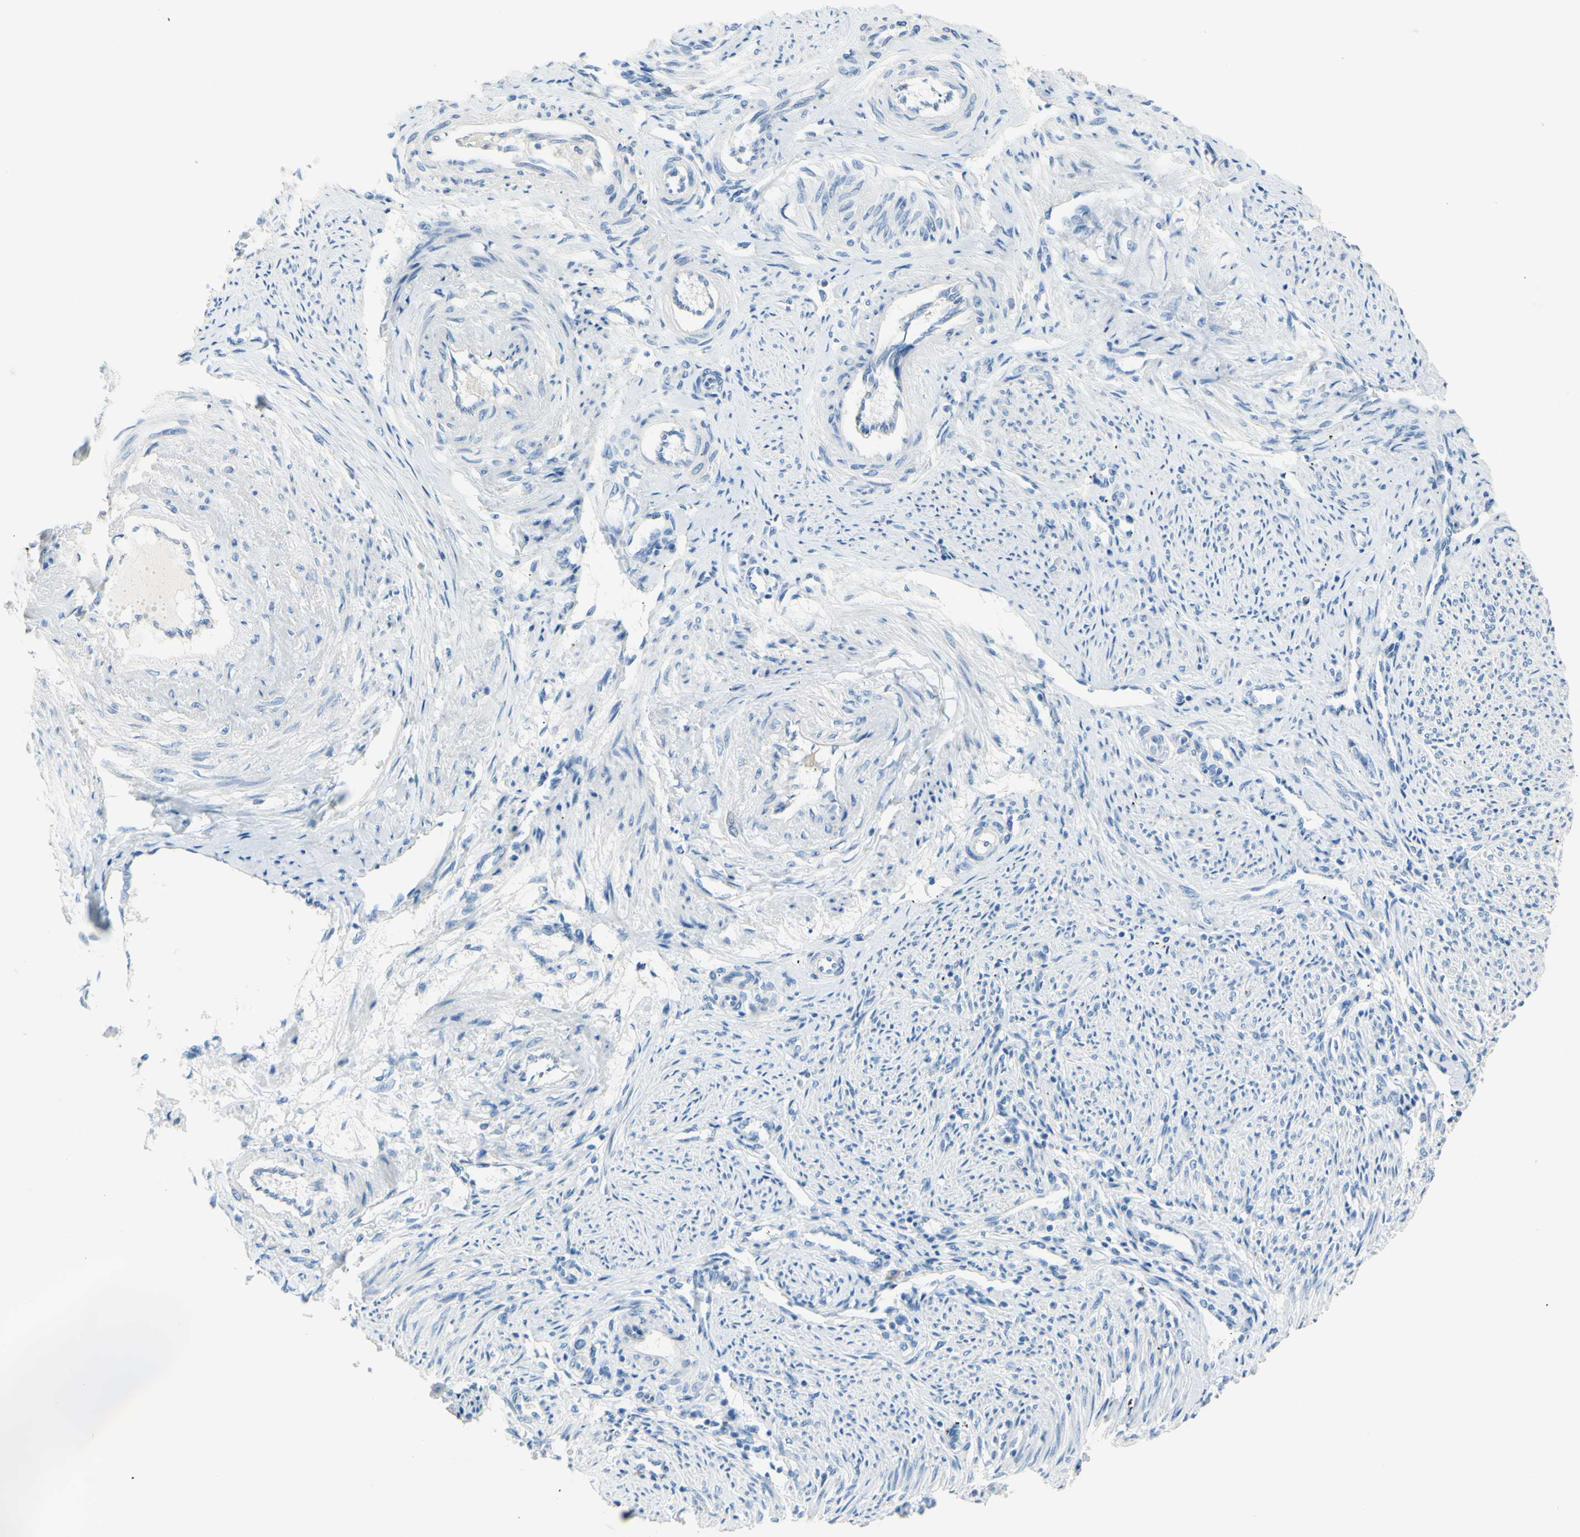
{"staining": {"intensity": "negative", "quantity": "none", "location": "none"}, "tissue": "endometrium", "cell_type": "Cells in endometrial stroma", "image_type": "normal", "snomed": [{"axis": "morphology", "description": "Normal tissue, NOS"}, {"axis": "topography", "description": "Endometrium"}], "caption": "DAB (3,3'-diaminobenzidine) immunohistochemical staining of unremarkable endometrium displays no significant expression in cells in endometrial stroma. (DAB immunohistochemistry (IHC) visualized using brightfield microscopy, high magnification).", "gene": "DCT", "patient": {"sex": "female", "age": 42}}